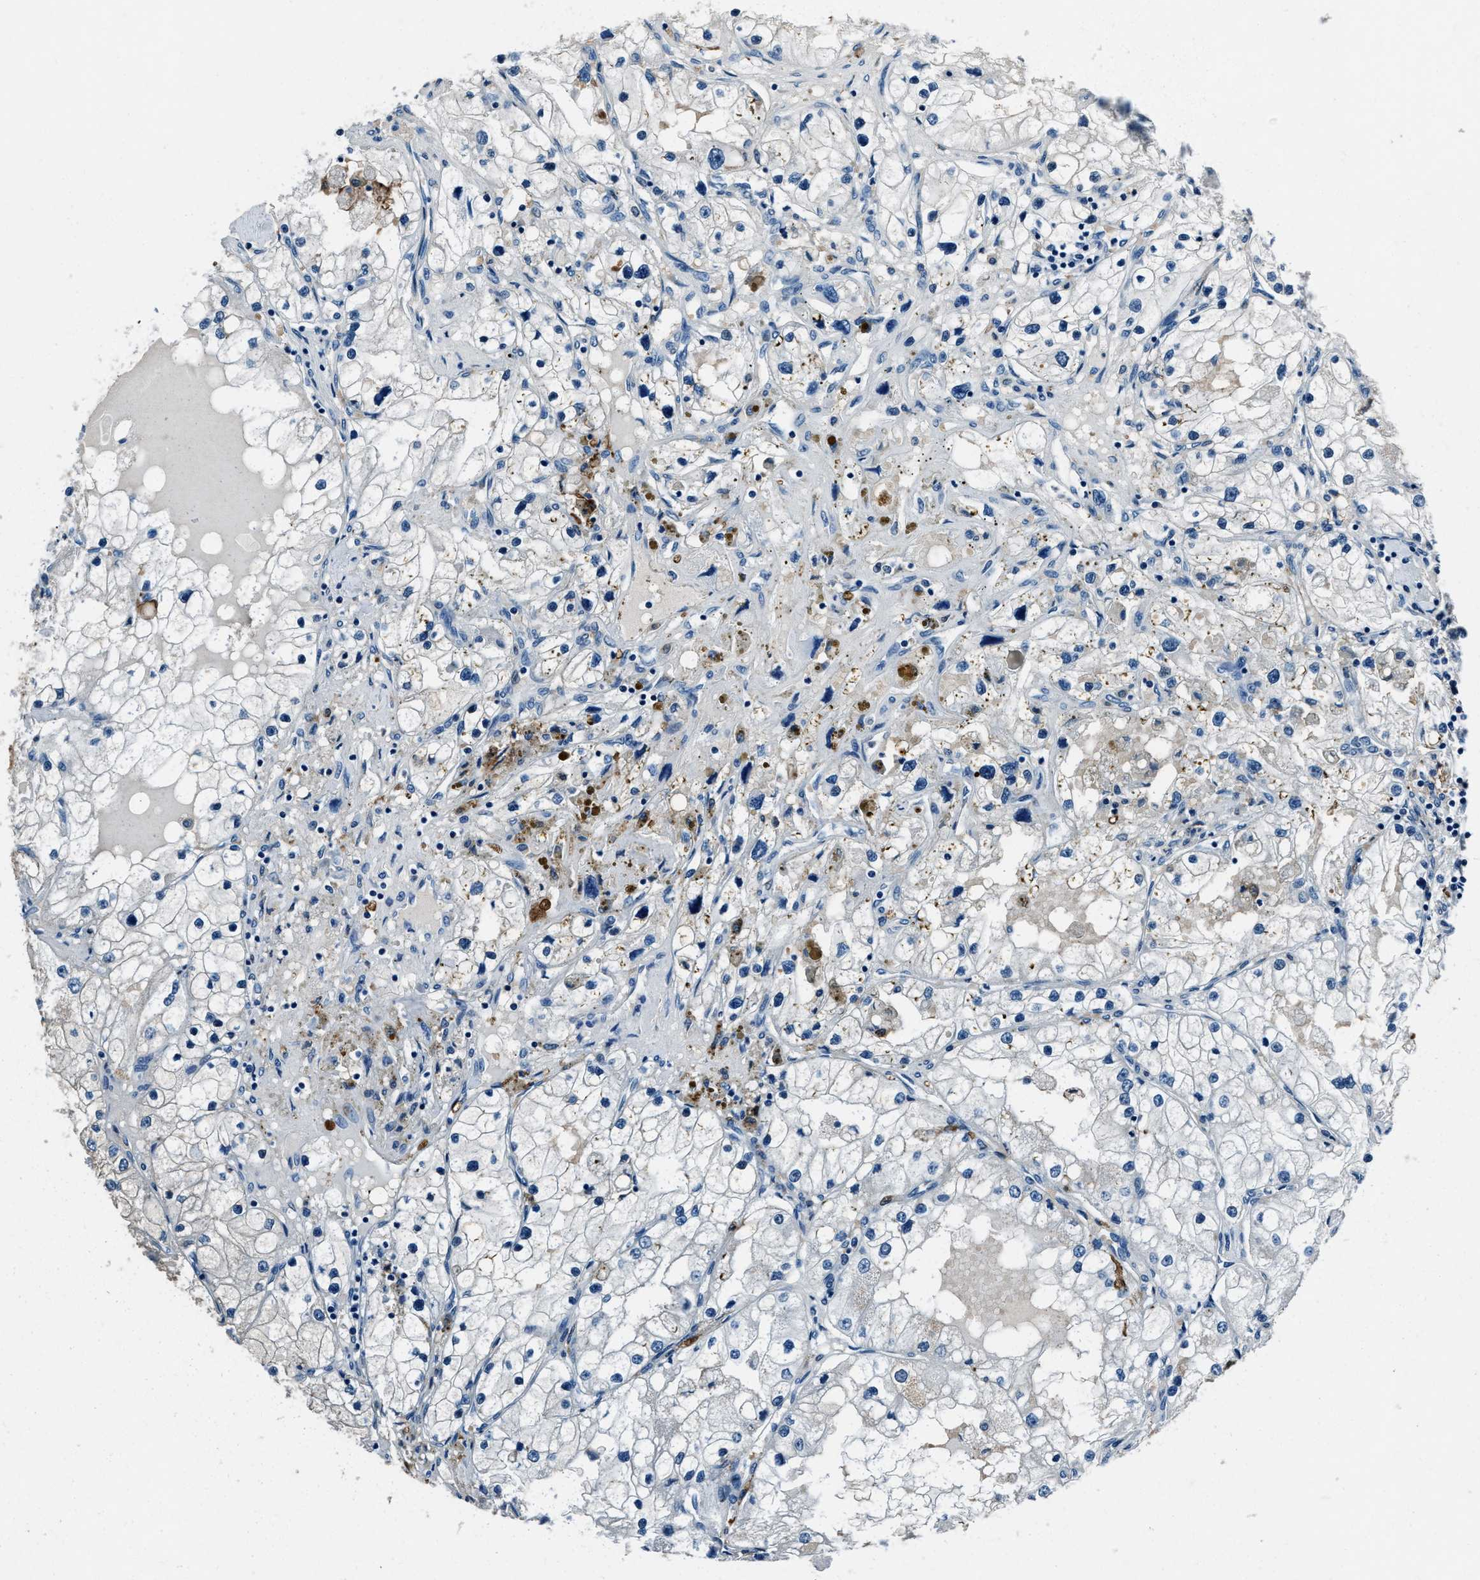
{"staining": {"intensity": "negative", "quantity": "none", "location": "none"}, "tissue": "renal cancer", "cell_type": "Tumor cells", "image_type": "cancer", "snomed": [{"axis": "morphology", "description": "Adenocarcinoma, NOS"}, {"axis": "topography", "description": "Kidney"}], "caption": "This is a histopathology image of immunohistochemistry staining of renal cancer (adenocarcinoma), which shows no positivity in tumor cells.", "gene": "PTPDC1", "patient": {"sex": "male", "age": 68}}